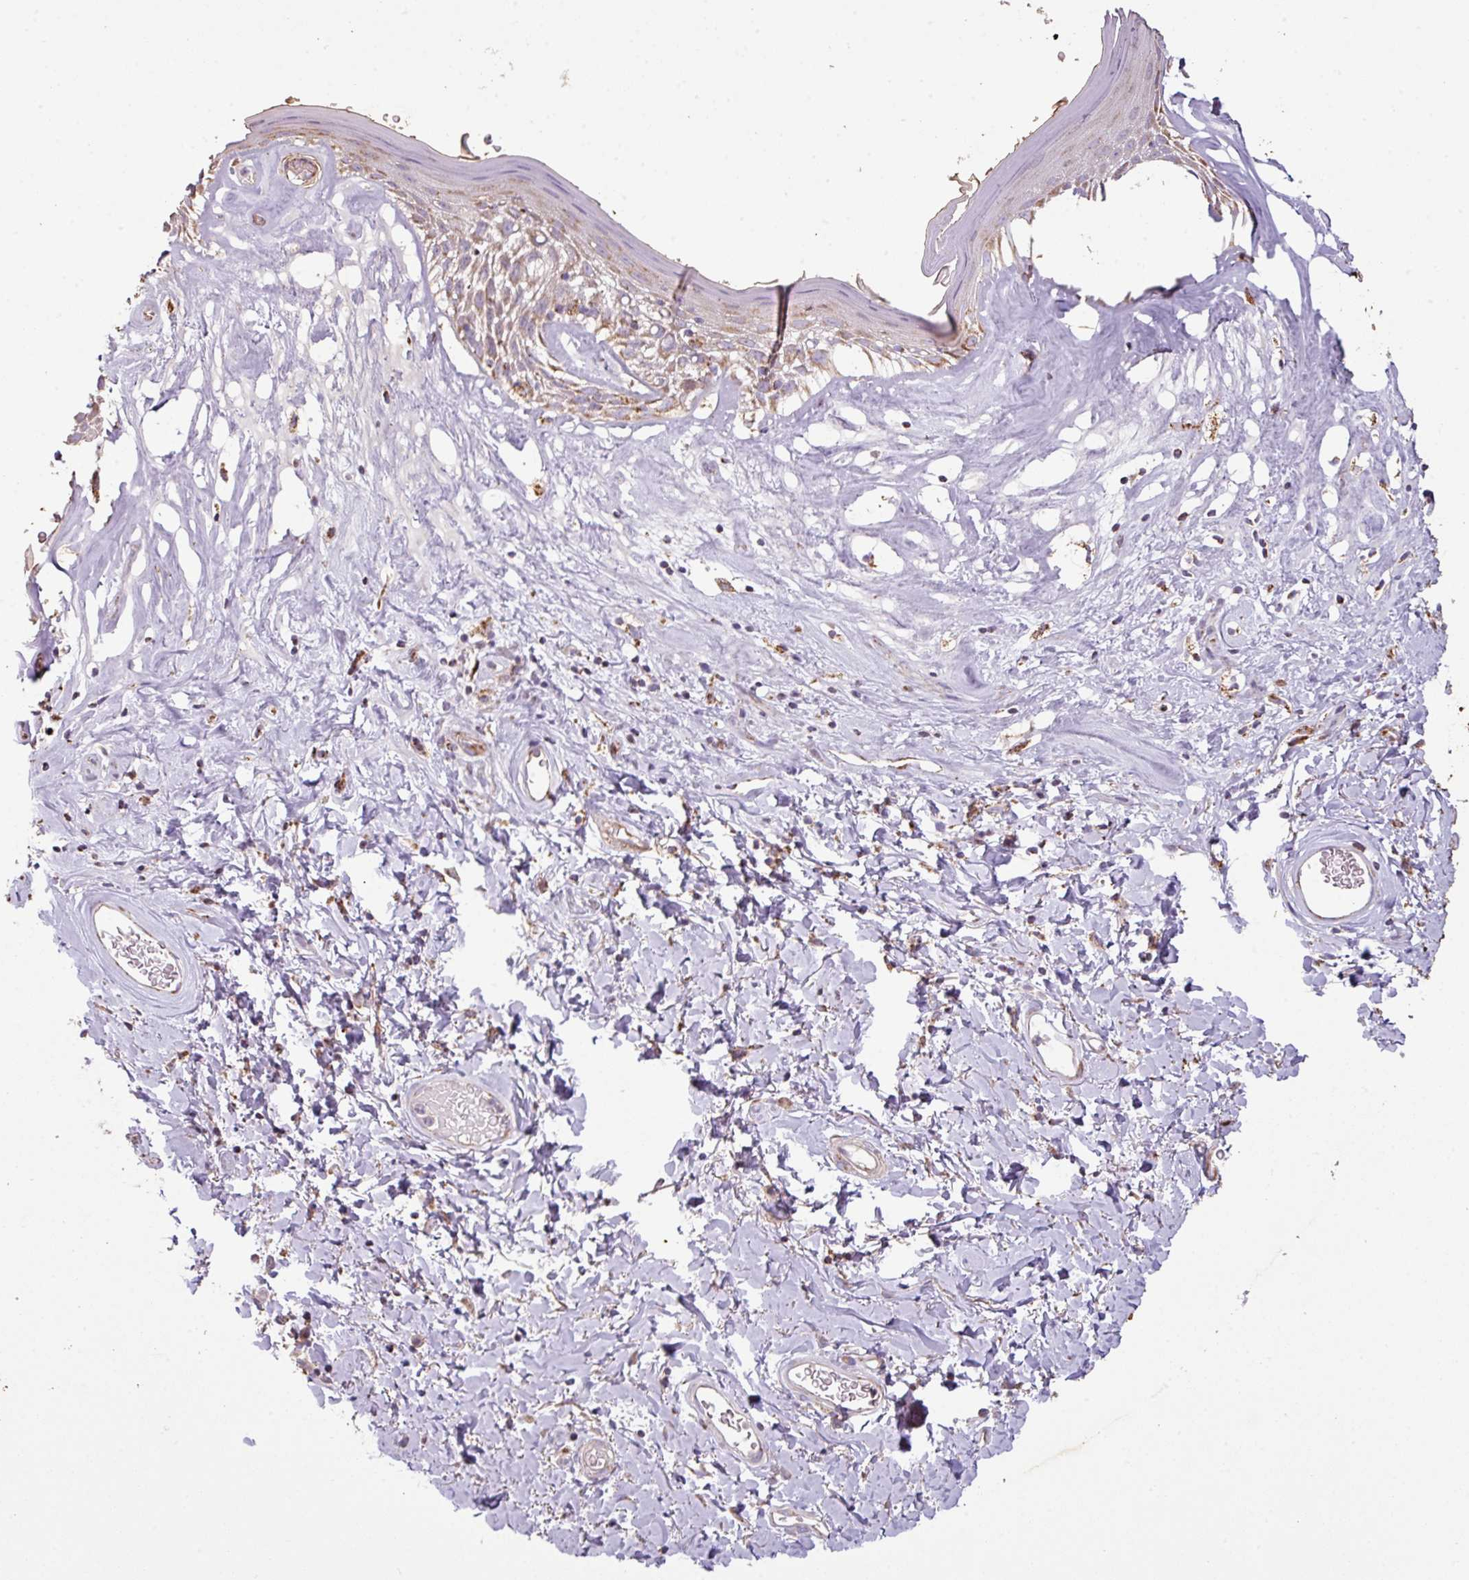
{"staining": {"intensity": "weak", "quantity": "25%-75%", "location": "cytoplasmic/membranous"}, "tissue": "skin", "cell_type": "Epidermal cells", "image_type": "normal", "snomed": [{"axis": "morphology", "description": "Normal tissue, NOS"}, {"axis": "morphology", "description": "Inflammation, NOS"}, {"axis": "topography", "description": "Vulva"}], "caption": "Protein positivity by immunohistochemistry (IHC) demonstrates weak cytoplasmic/membranous staining in about 25%-75% of epidermal cells in normal skin.", "gene": "ENSG00000260170", "patient": {"sex": "female", "age": 86}}